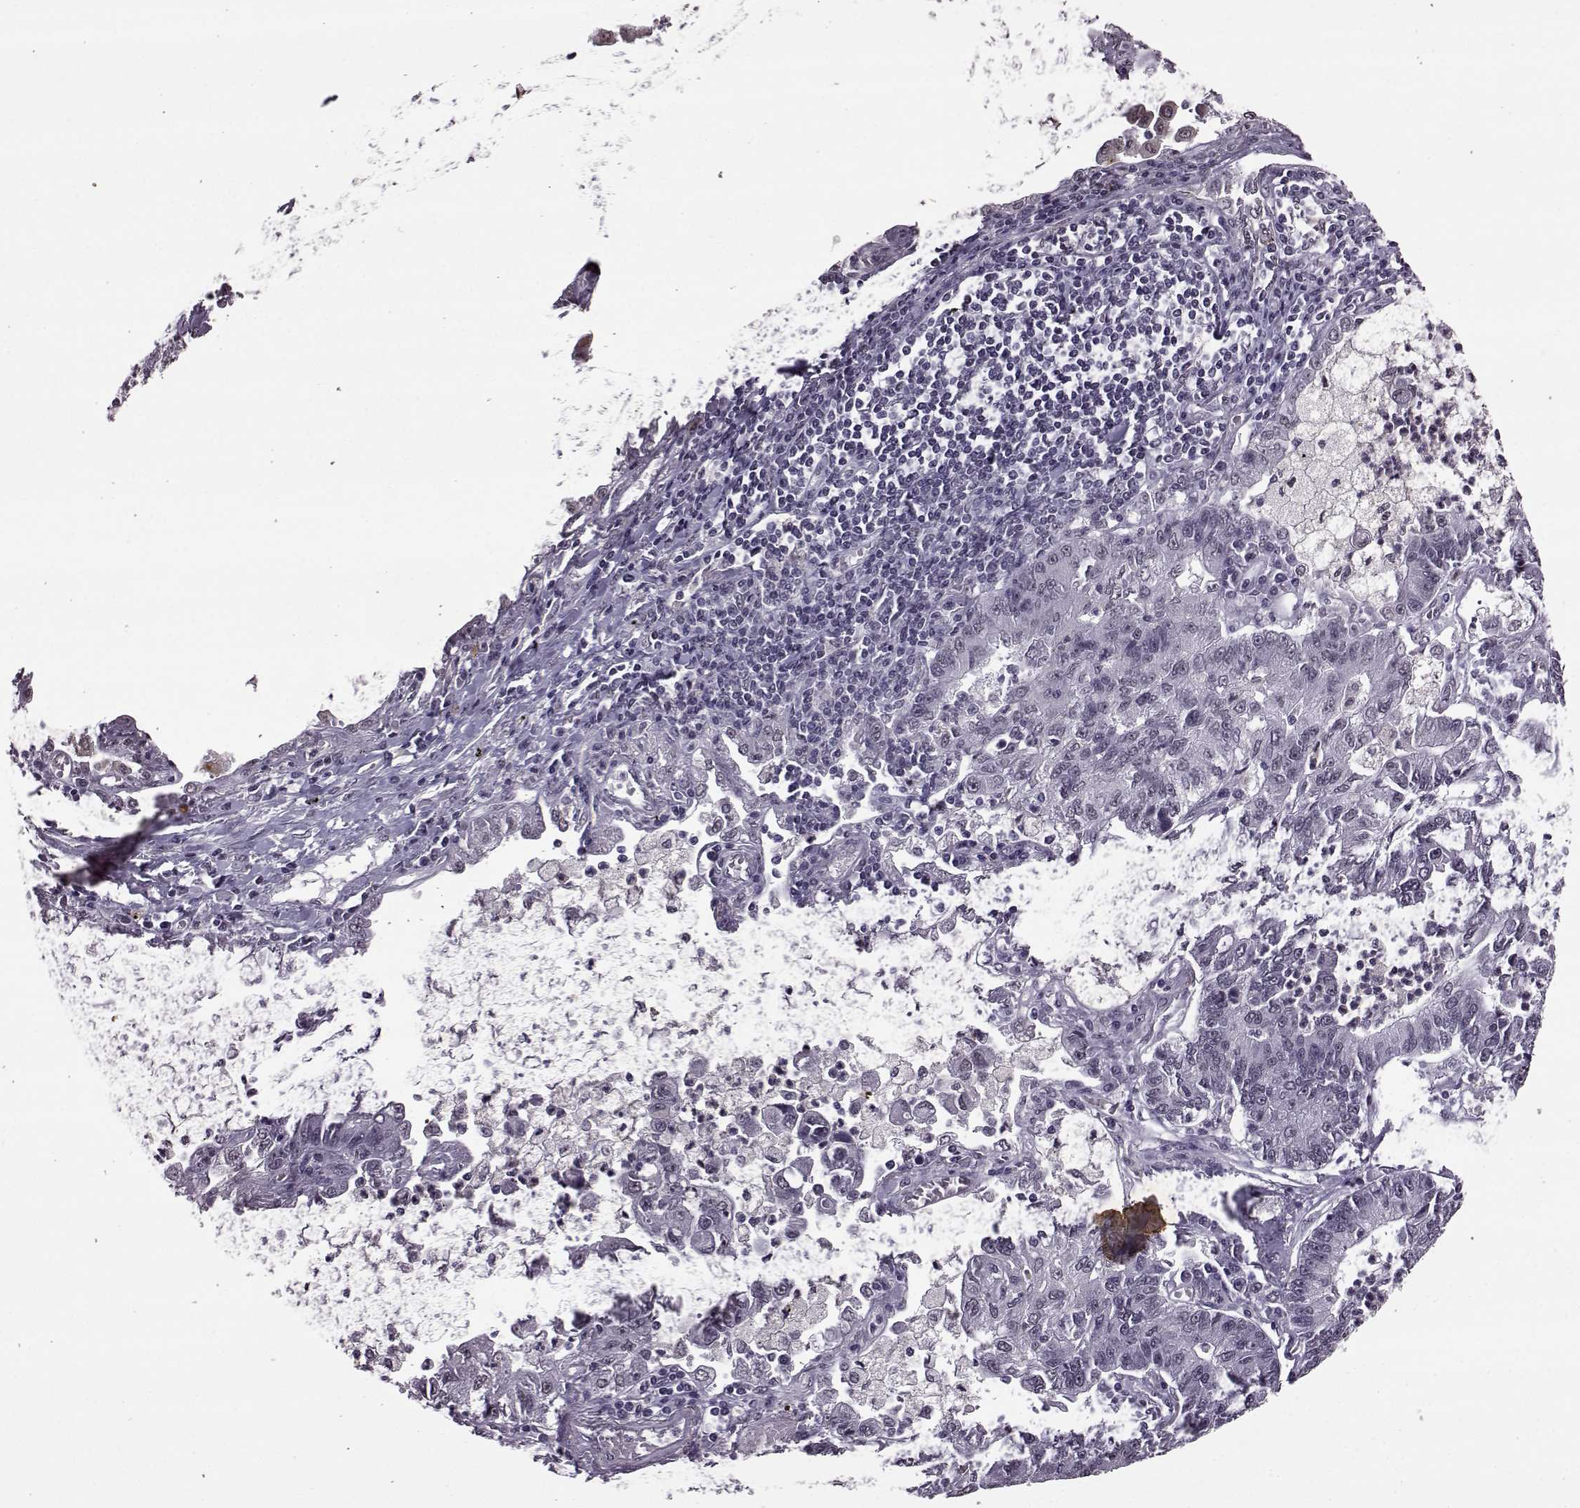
{"staining": {"intensity": "negative", "quantity": "none", "location": "none"}, "tissue": "lung cancer", "cell_type": "Tumor cells", "image_type": "cancer", "snomed": [{"axis": "morphology", "description": "Adenocarcinoma, NOS"}, {"axis": "topography", "description": "Lung"}], "caption": "Tumor cells are negative for brown protein staining in lung cancer (adenocarcinoma). (Stains: DAB IHC with hematoxylin counter stain, Microscopy: brightfield microscopy at high magnification).", "gene": "SLC28A2", "patient": {"sex": "female", "age": 57}}